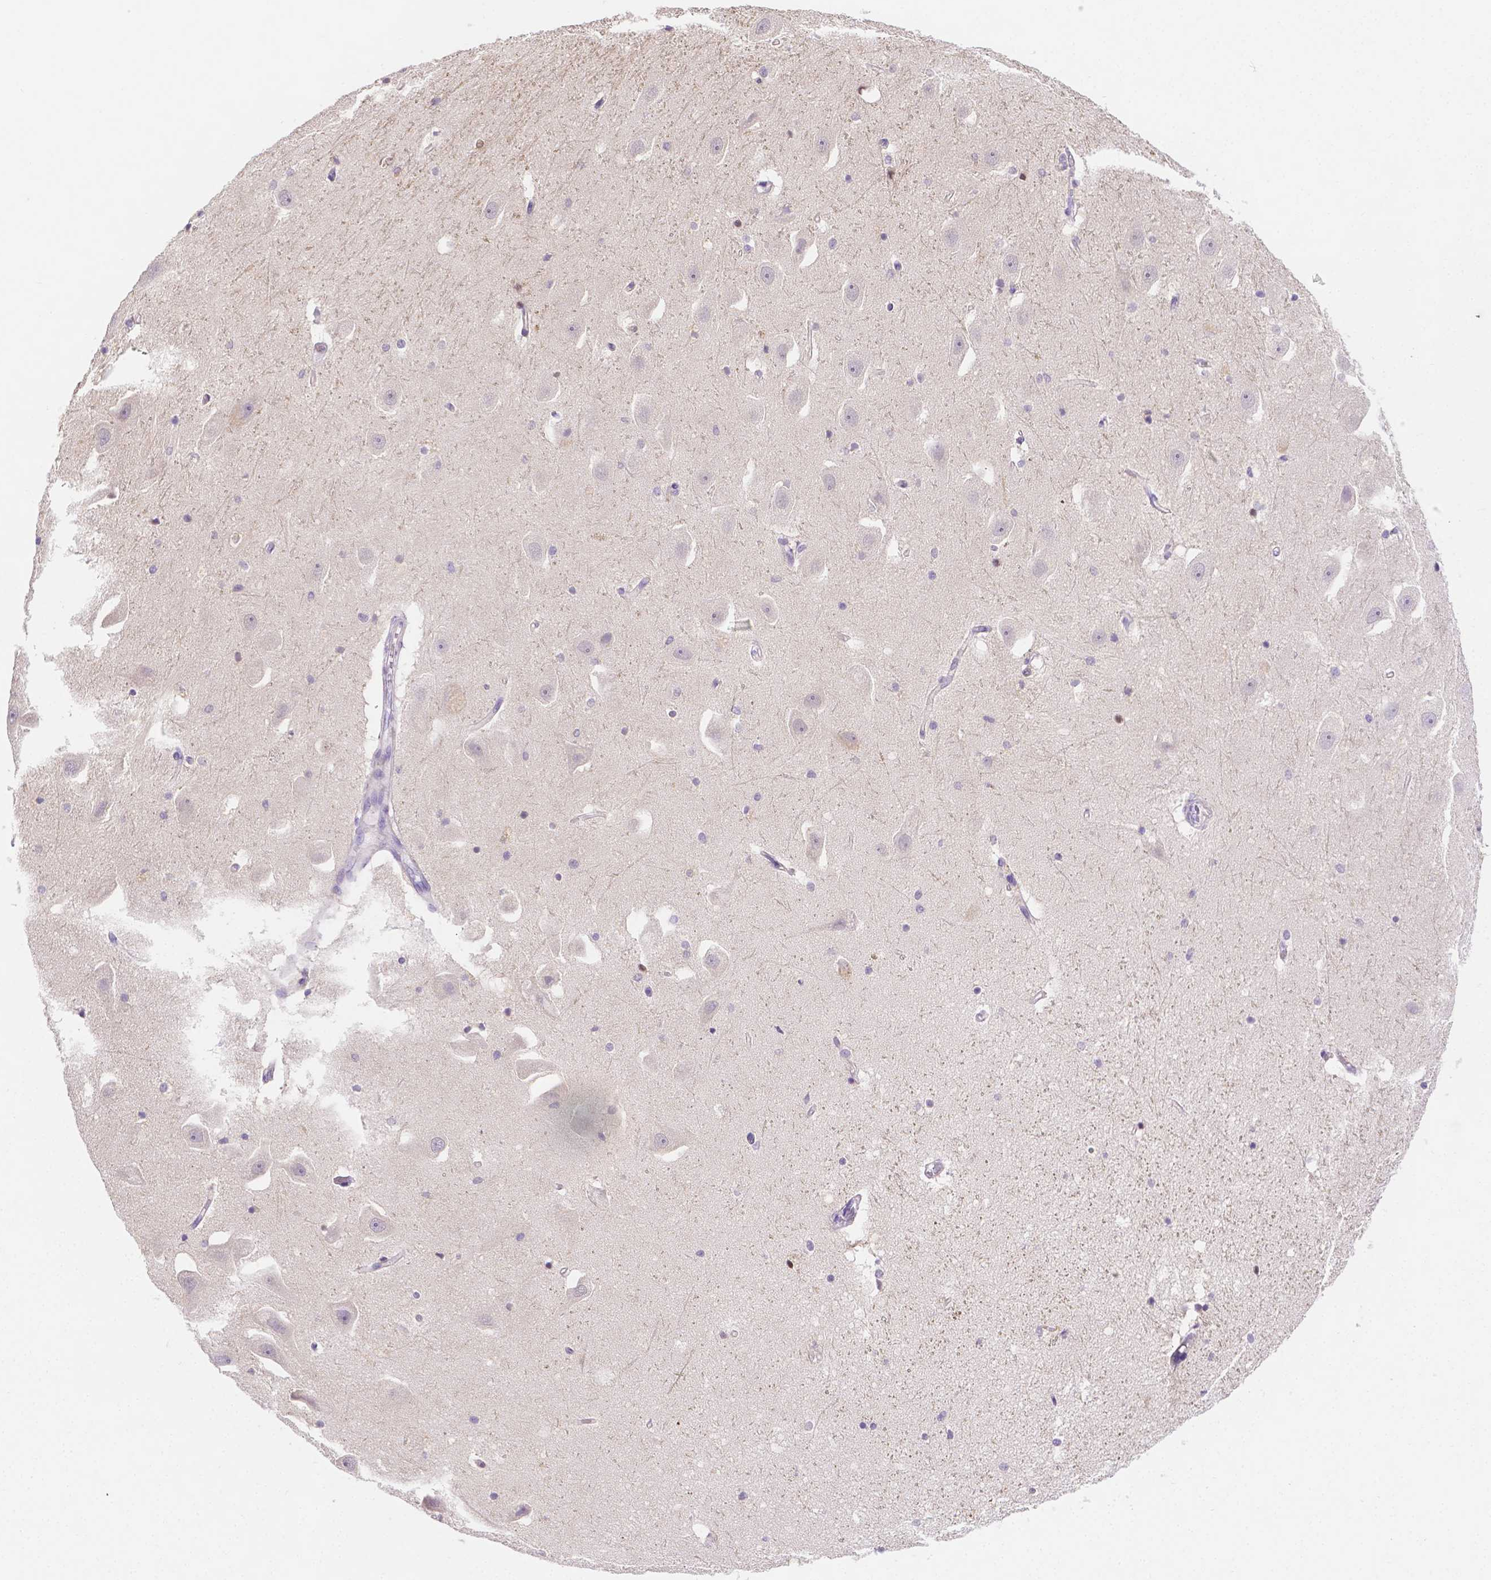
{"staining": {"intensity": "moderate", "quantity": "25%-75%", "location": "cytoplasmic/membranous,nuclear"}, "tissue": "hippocampus", "cell_type": "Glial cells", "image_type": "normal", "snomed": [{"axis": "morphology", "description": "Normal tissue, NOS"}, {"axis": "topography", "description": "Hippocampus"}], "caption": "Hippocampus stained with immunohistochemistry (IHC) displays moderate cytoplasmic/membranous,nuclear staining in about 25%-75% of glial cells. Immunohistochemistry (ihc) stains the protein in brown and the nuclei are stained blue.", "gene": "NXPH2", "patient": {"sex": "male", "age": 63}}